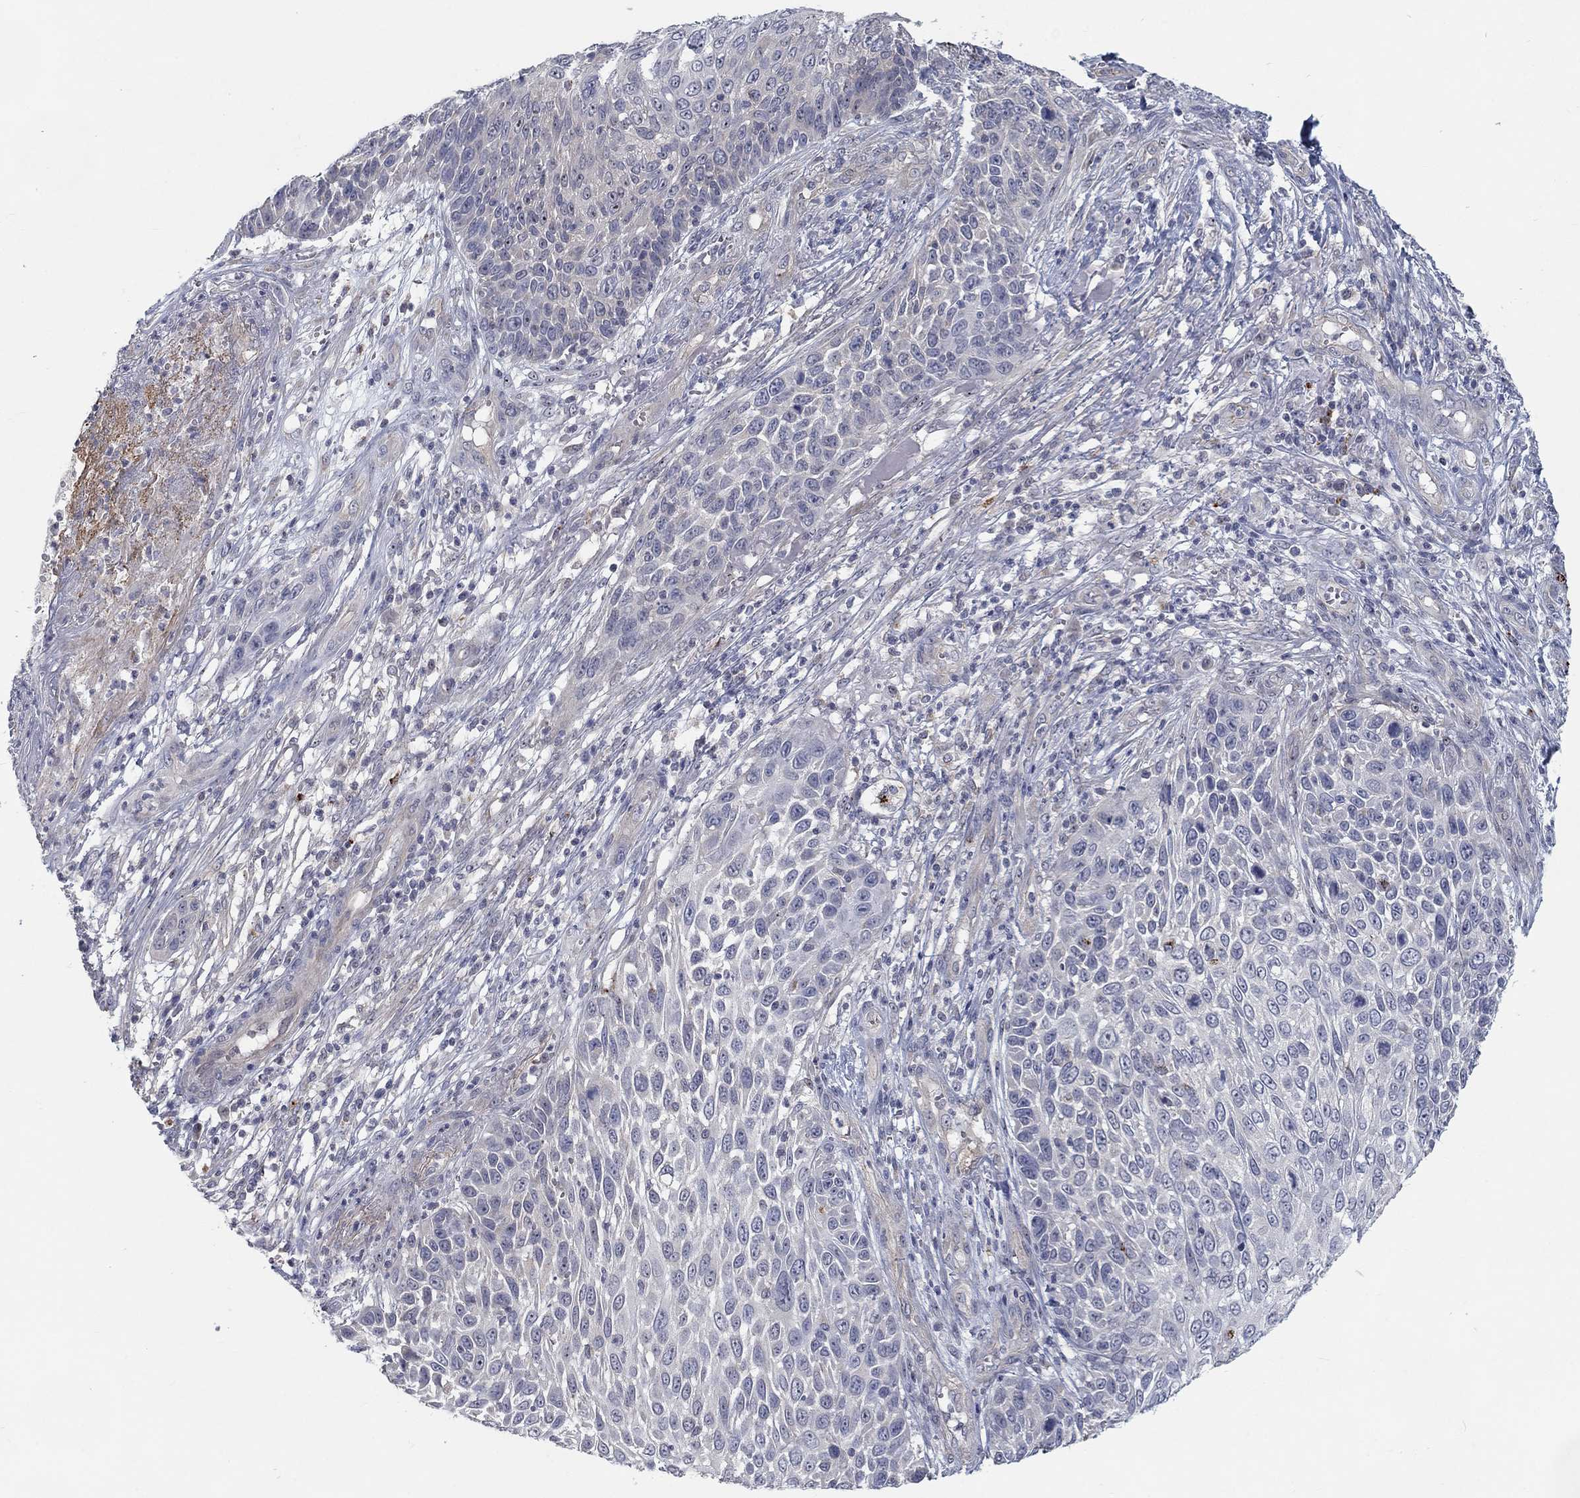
{"staining": {"intensity": "negative", "quantity": "none", "location": "none"}, "tissue": "skin cancer", "cell_type": "Tumor cells", "image_type": "cancer", "snomed": [{"axis": "morphology", "description": "Squamous cell carcinoma, NOS"}, {"axis": "topography", "description": "Skin"}], "caption": "There is no significant staining in tumor cells of skin cancer.", "gene": "MTSS2", "patient": {"sex": "male", "age": 92}}